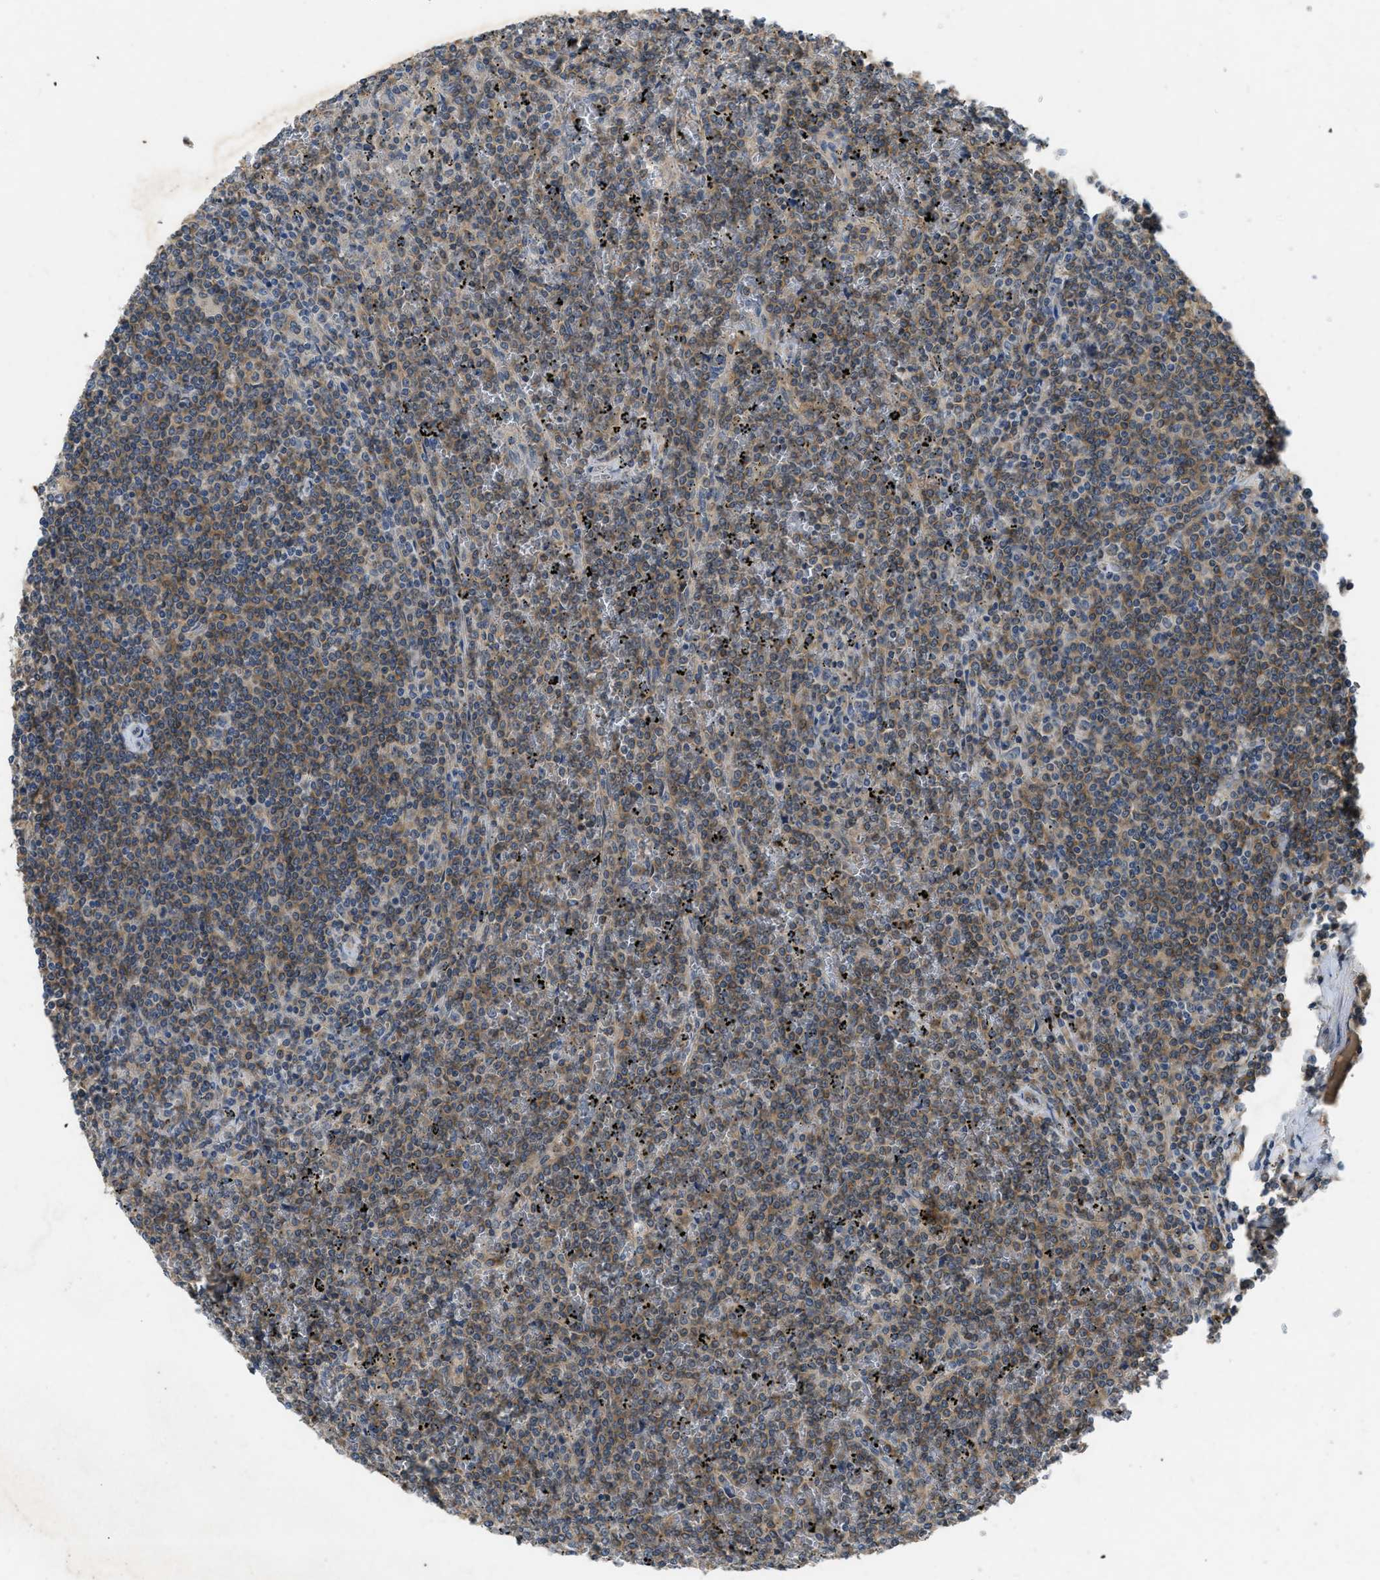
{"staining": {"intensity": "weak", "quantity": ">75%", "location": "cytoplasmic/membranous"}, "tissue": "lymphoma", "cell_type": "Tumor cells", "image_type": "cancer", "snomed": [{"axis": "morphology", "description": "Malignant lymphoma, non-Hodgkin's type, Low grade"}, {"axis": "topography", "description": "Spleen"}], "caption": "Immunohistochemistry (IHC) image of malignant lymphoma, non-Hodgkin's type (low-grade) stained for a protein (brown), which shows low levels of weak cytoplasmic/membranous expression in about >75% of tumor cells.", "gene": "PPP3CA", "patient": {"sex": "female", "age": 19}}